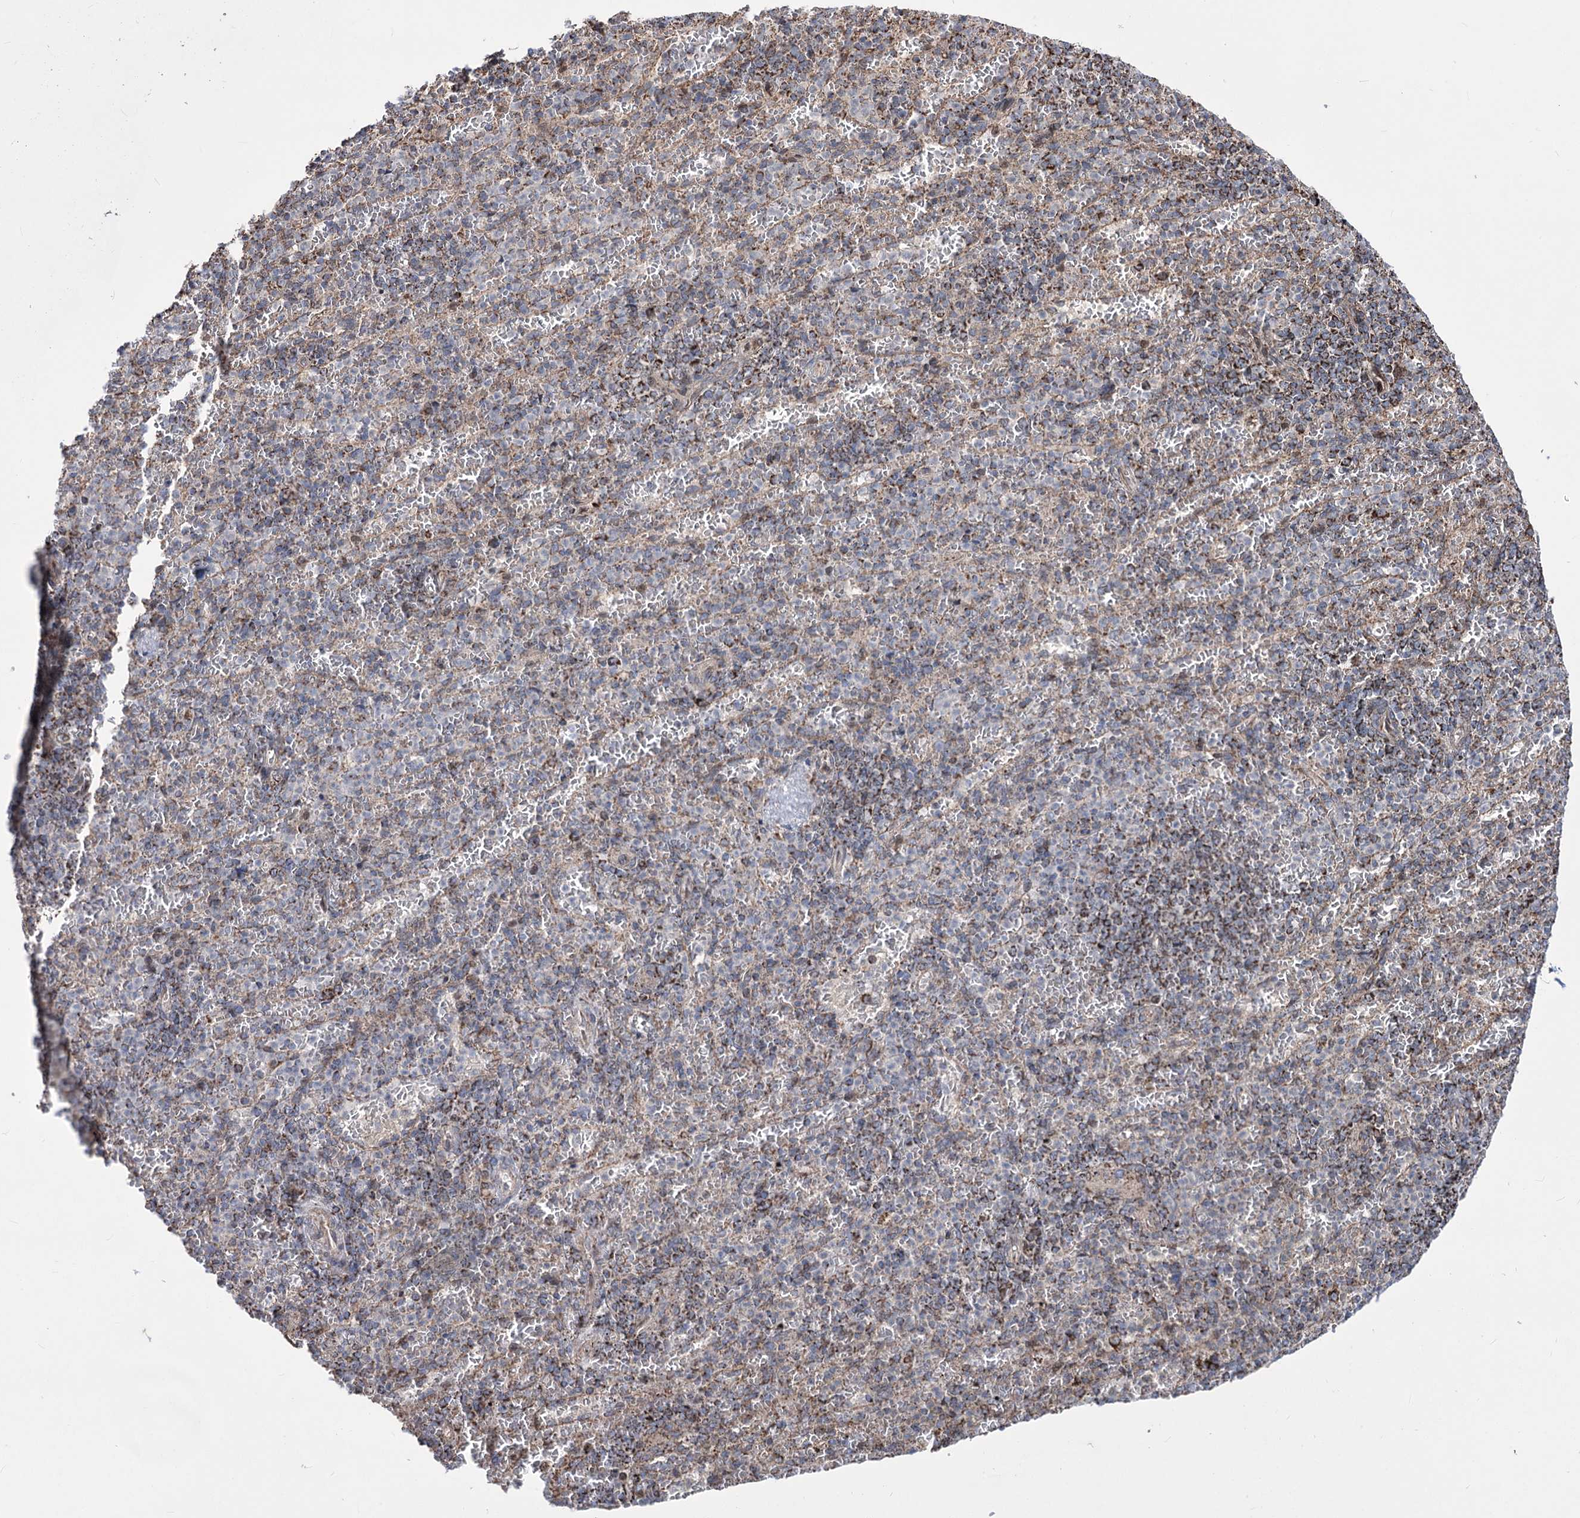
{"staining": {"intensity": "moderate", "quantity": "<25%", "location": "cytoplasmic/membranous"}, "tissue": "spleen", "cell_type": "Cells in red pulp", "image_type": "normal", "snomed": [{"axis": "morphology", "description": "Normal tissue, NOS"}, {"axis": "topography", "description": "Spleen"}], "caption": "Spleen stained with DAB immunohistochemistry (IHC) displays low levels of moderate cytoplasmic/membranous staining in approximately <25% of cells in red pulp. The protein of interest is shown in brown color, while the nuclei are stained blue.", "gene": "CREB3L4", "patient": {"sex": "female", "age": 74}}